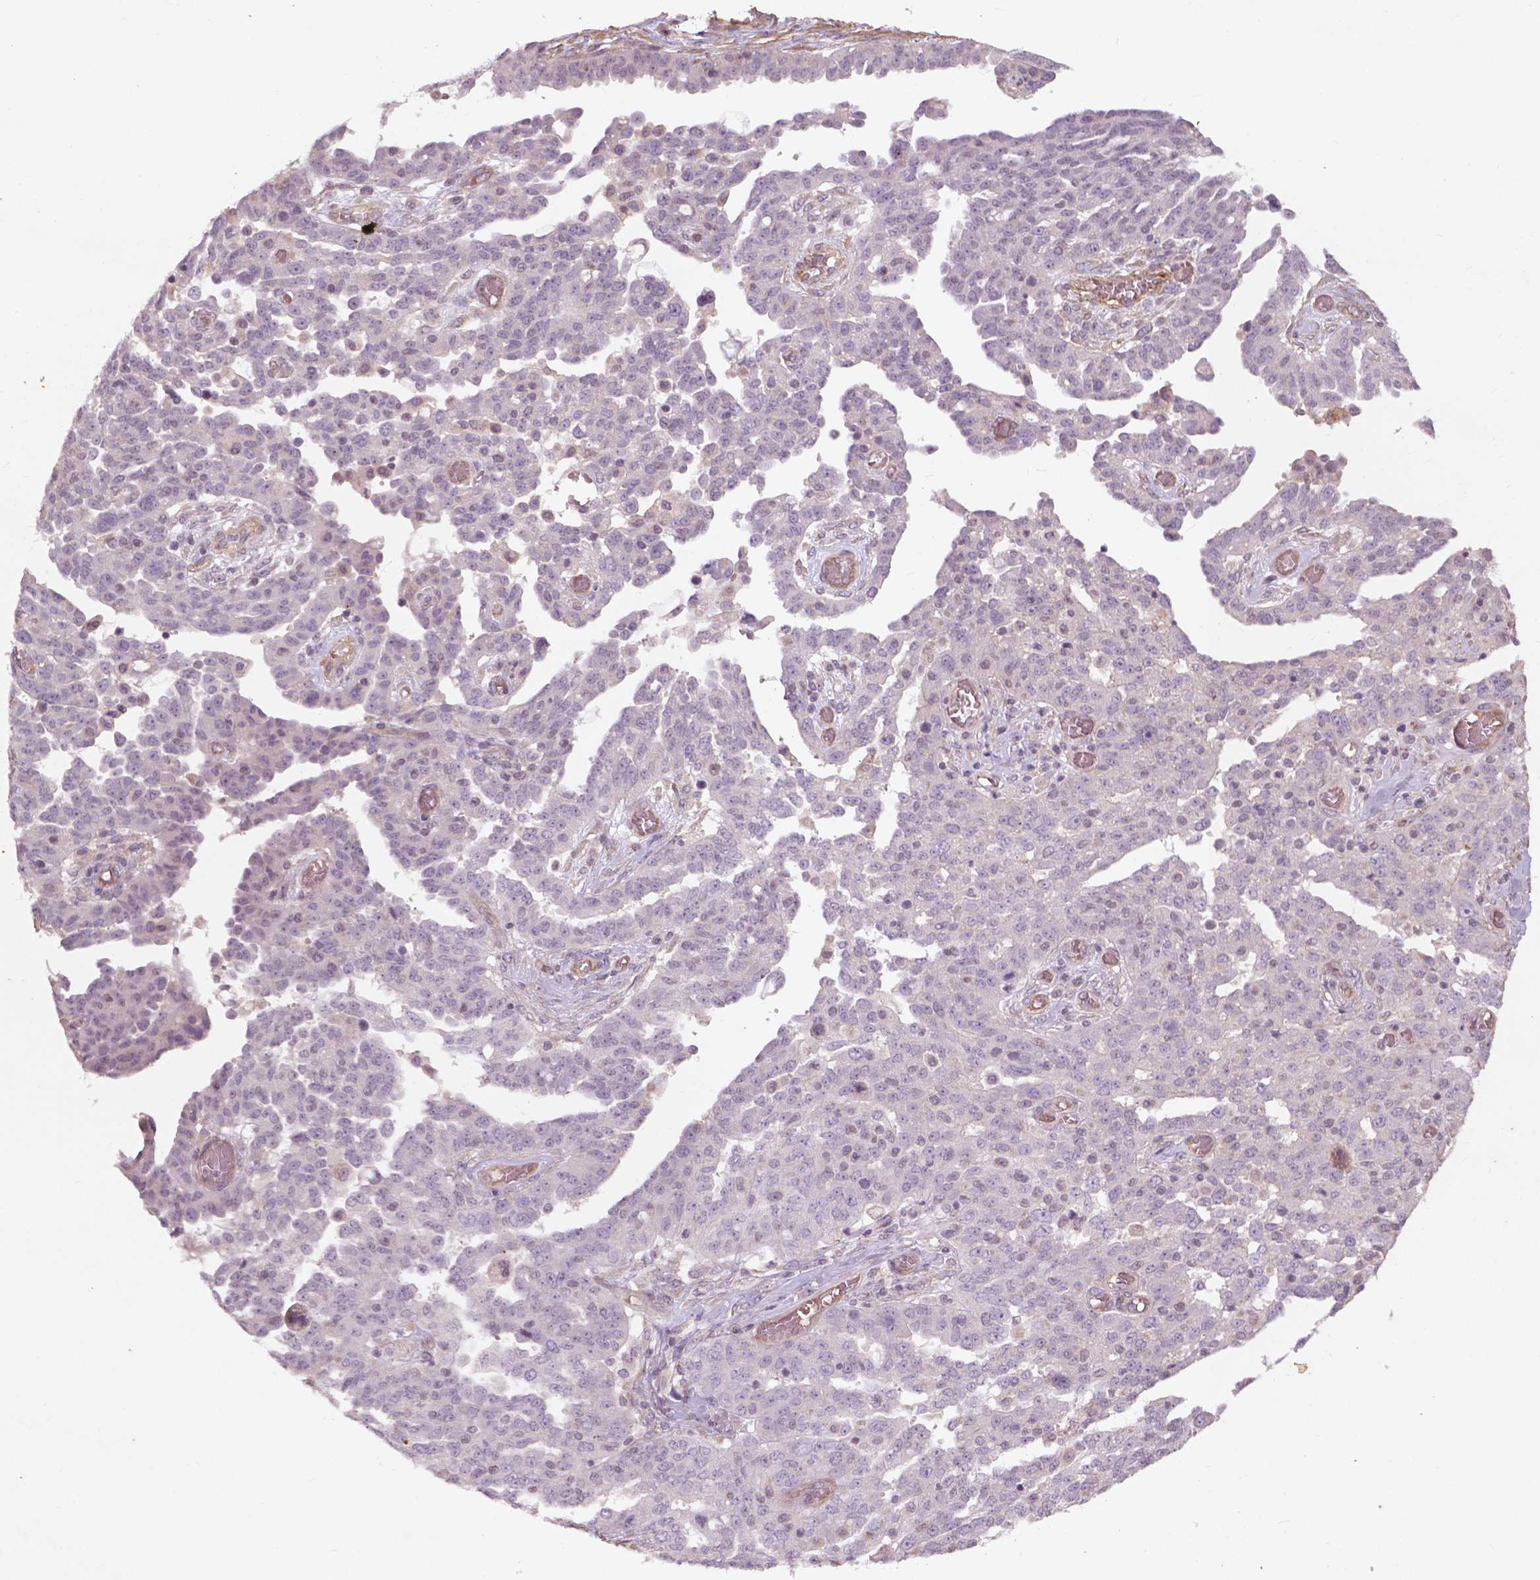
{"staining": {"intensity": "negative", "quantity": "none", "location": "none"}, "tissue": "ovarian cancer", "cell_type": "Tumor cells", "image_type": "cancer", "snomed": [{"axis": "morphology", "description": "Cystadenocarcinoma, serous, NOS"}, {"axis": "topography", "description": "Ovary"}], "caption": "Protein analysis of ovarian serous cystadenocarcinoma reveals no significant expression in tumor cells.", "gene": "RFPL4B", "patient": {"sex": "female", "age": 67}}